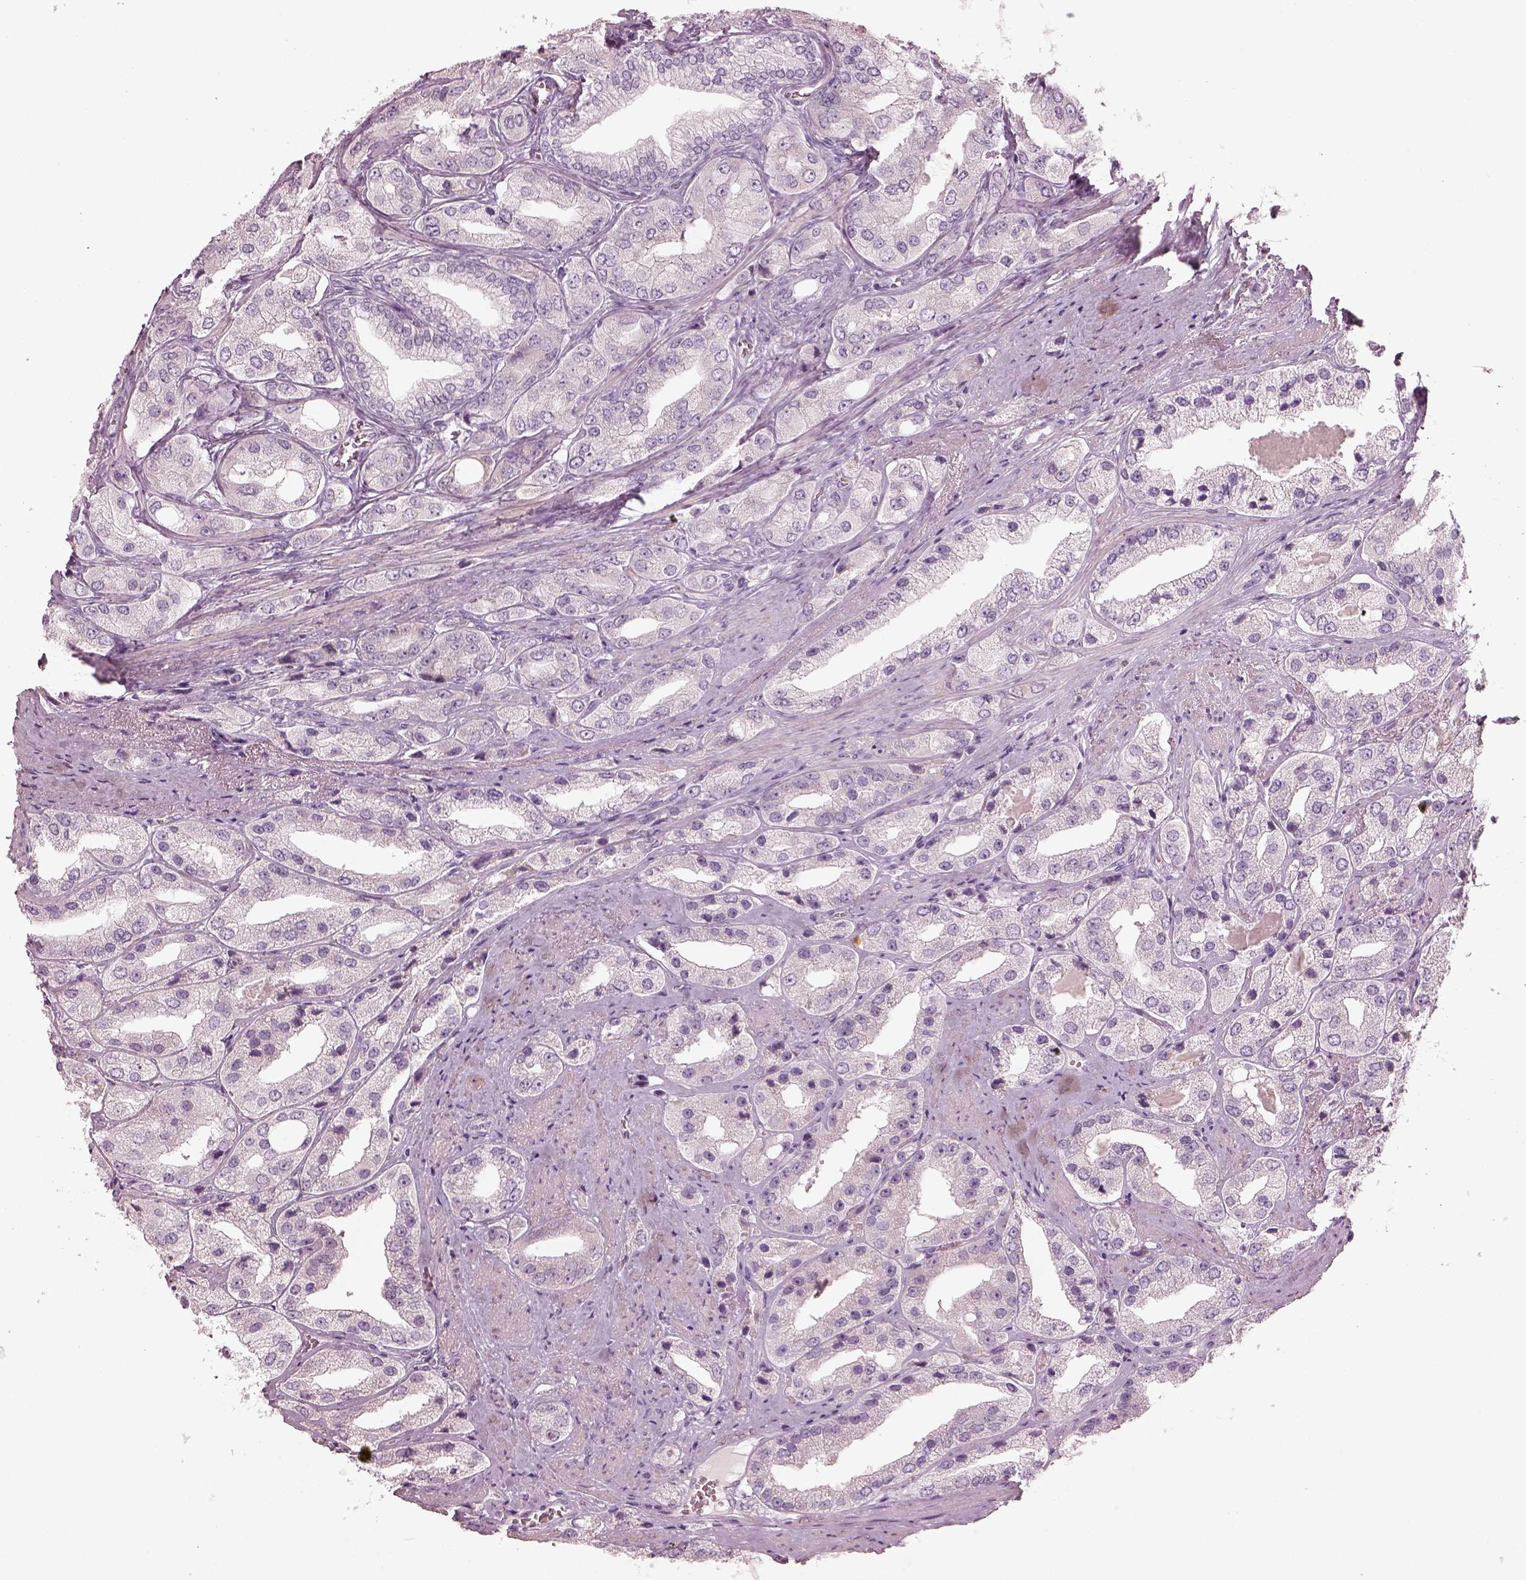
{"staining": {"intensity": "negative", "quantity": "none", "location": "none"}, "tissue": "prostate cancer", "cell_type": "Tumor cells", "image_type": "cancer", "snomed": [{"axis": "morphology", "description": "Adenocarcinoma, Low grade"}, {"axis": "topography", "description": "Prostate"}], "caption": "High power microscopy histopathology image of an immunohistochemistry (IHC) histopathology image of prostate cancer, revealing no significant positivity in tumor cells.", "gene": "RSPH9", "patient": {"sex": "male", "age": 69}}